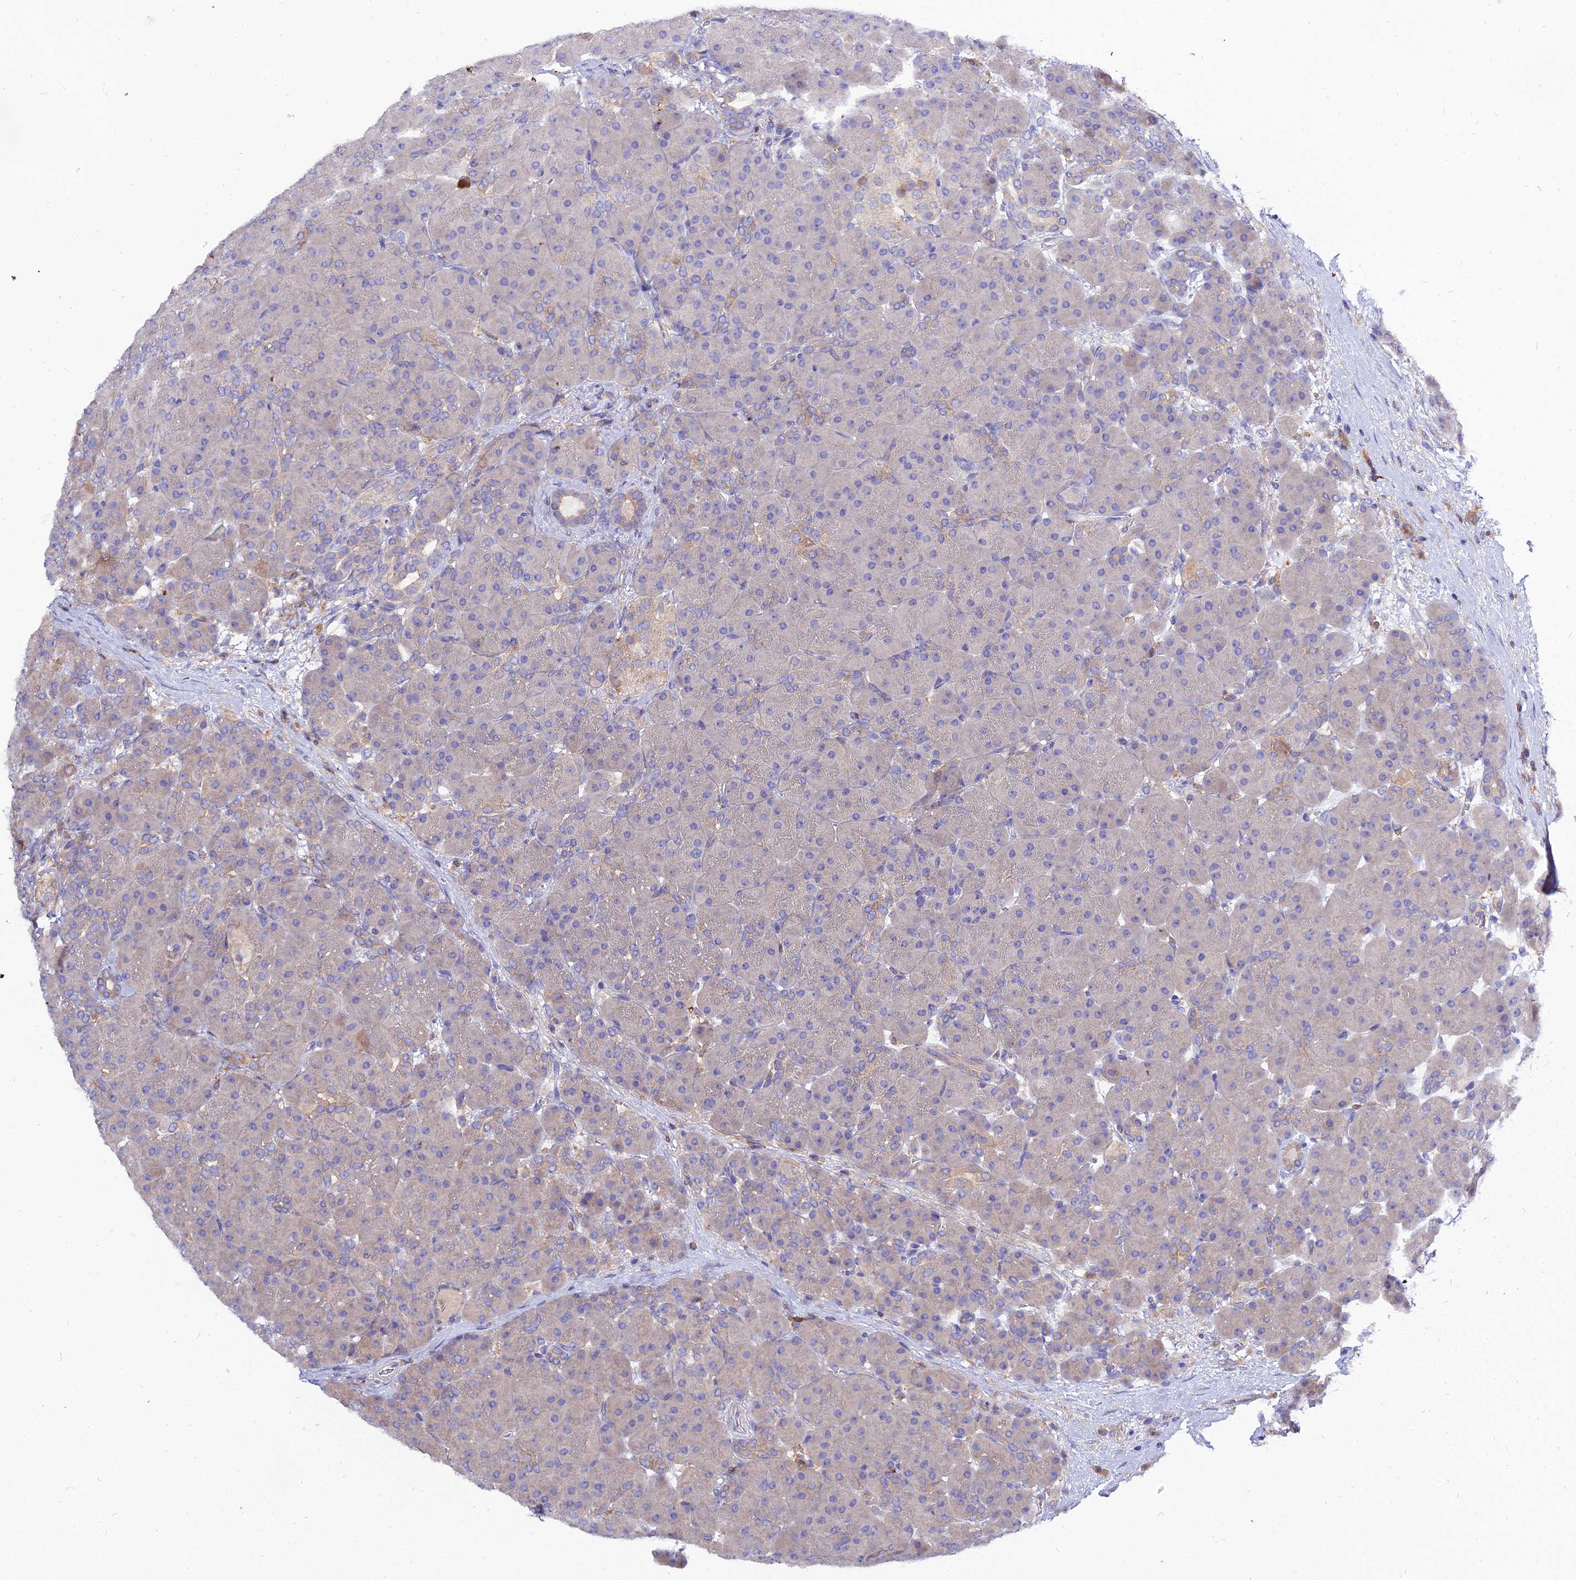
{"staining": {"intensity": "weak", "quantity": "<25%", "location": "cytoplasmic/membranous"}, "tissue": "pancreas", "cell_type": "Exocrine glandular cells", "image_type": "normal", "snomed": [{"axis": "morphology", "description": "Normal tissue, NOS"}, {"axis": "topography", "description": "Pancreas"}], "caption": "Image shows no protein staining in exocrine glandular cells of unremarkable pancreas.", "gene": "C2orf69", "patient": {"sex": "male", "age": 66}}